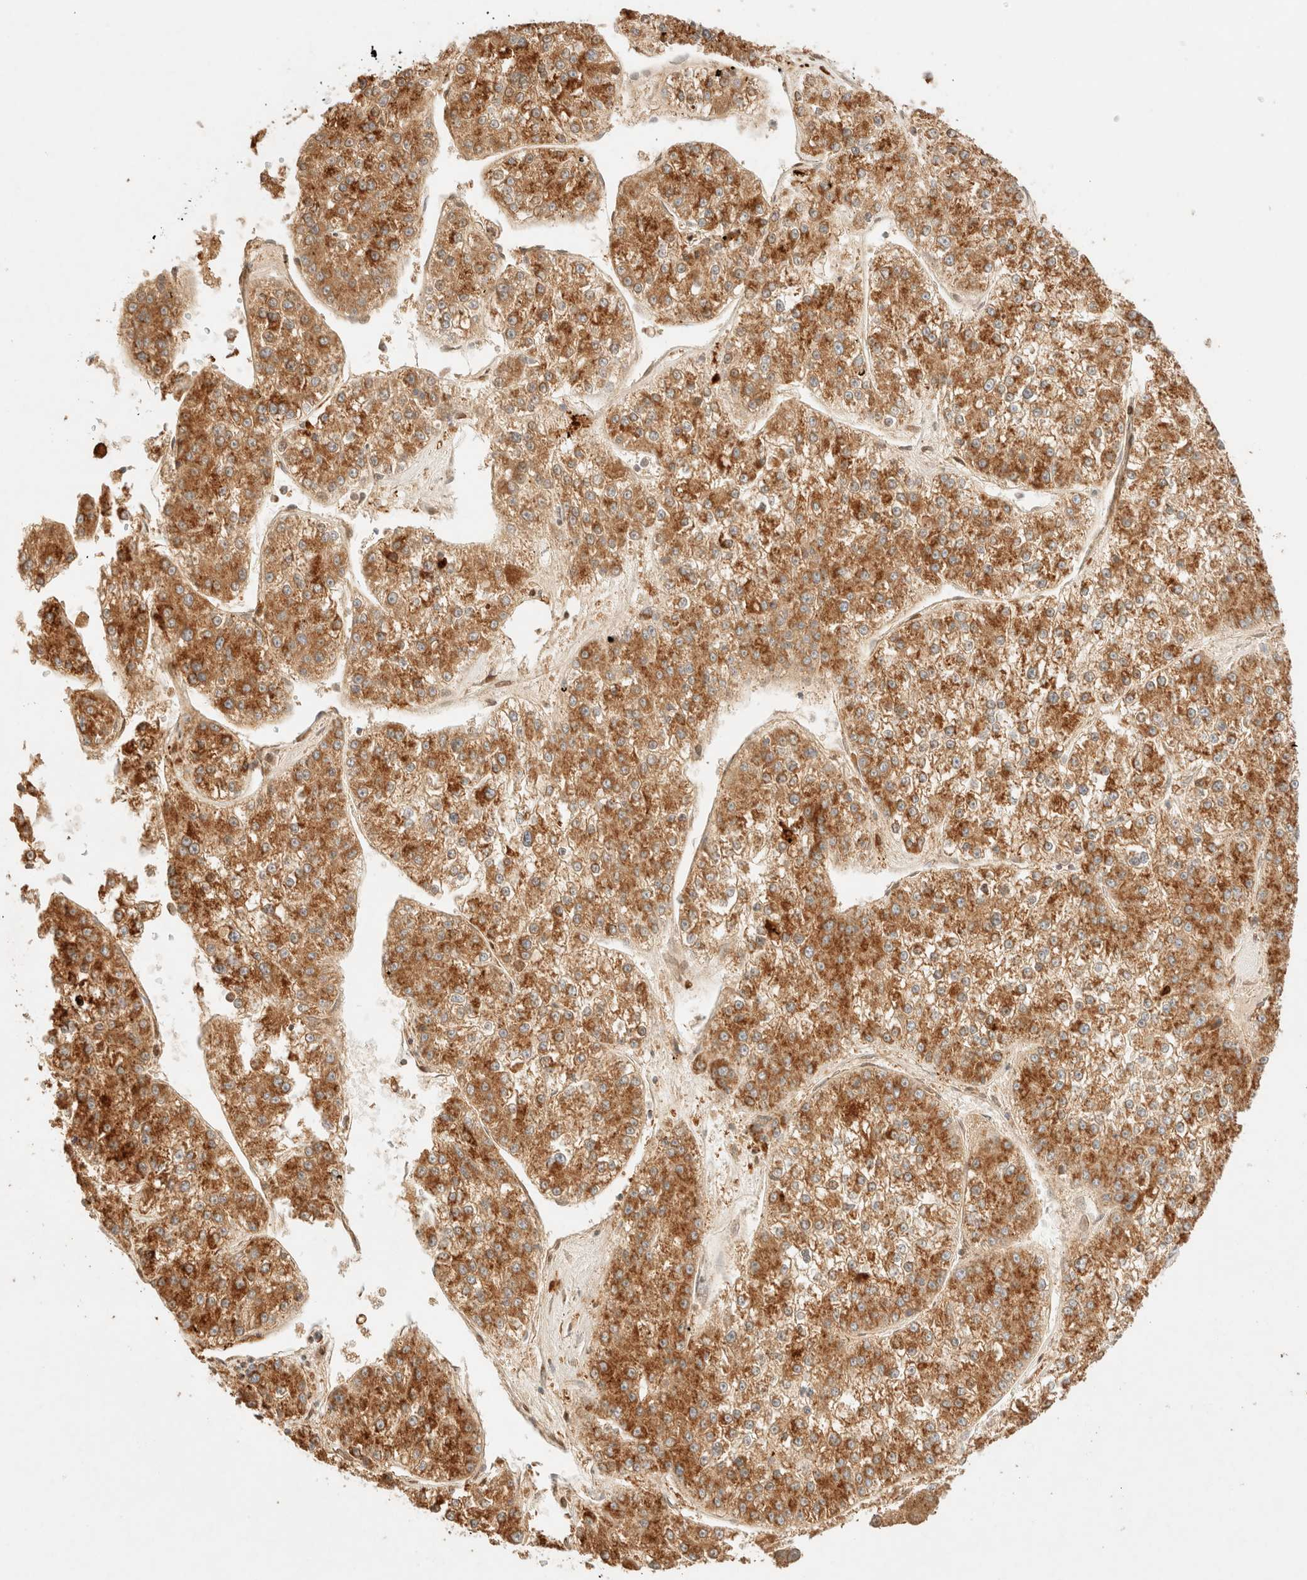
{"staining": {"intensity": "moderate", "quantity": ">75%", "location": "cytoplasmic/membranous"}, "tissue": "liver cancer", "cell_type": "Tumor cells", "image_type": "cancer", "snomed": [{"axis": "morphology", "description": "Carcinoma, Hepatocellular, NOS"}, {"axis": "topography", "description": "Liver"}], "caption": "This is a histology image of IHC staining of liver cancer, which shows moderate positivity in the cytoplasmic/membranous of tumor cells.", "gene": "TACO1", "patient": {"sex": "female", "age": 73}}